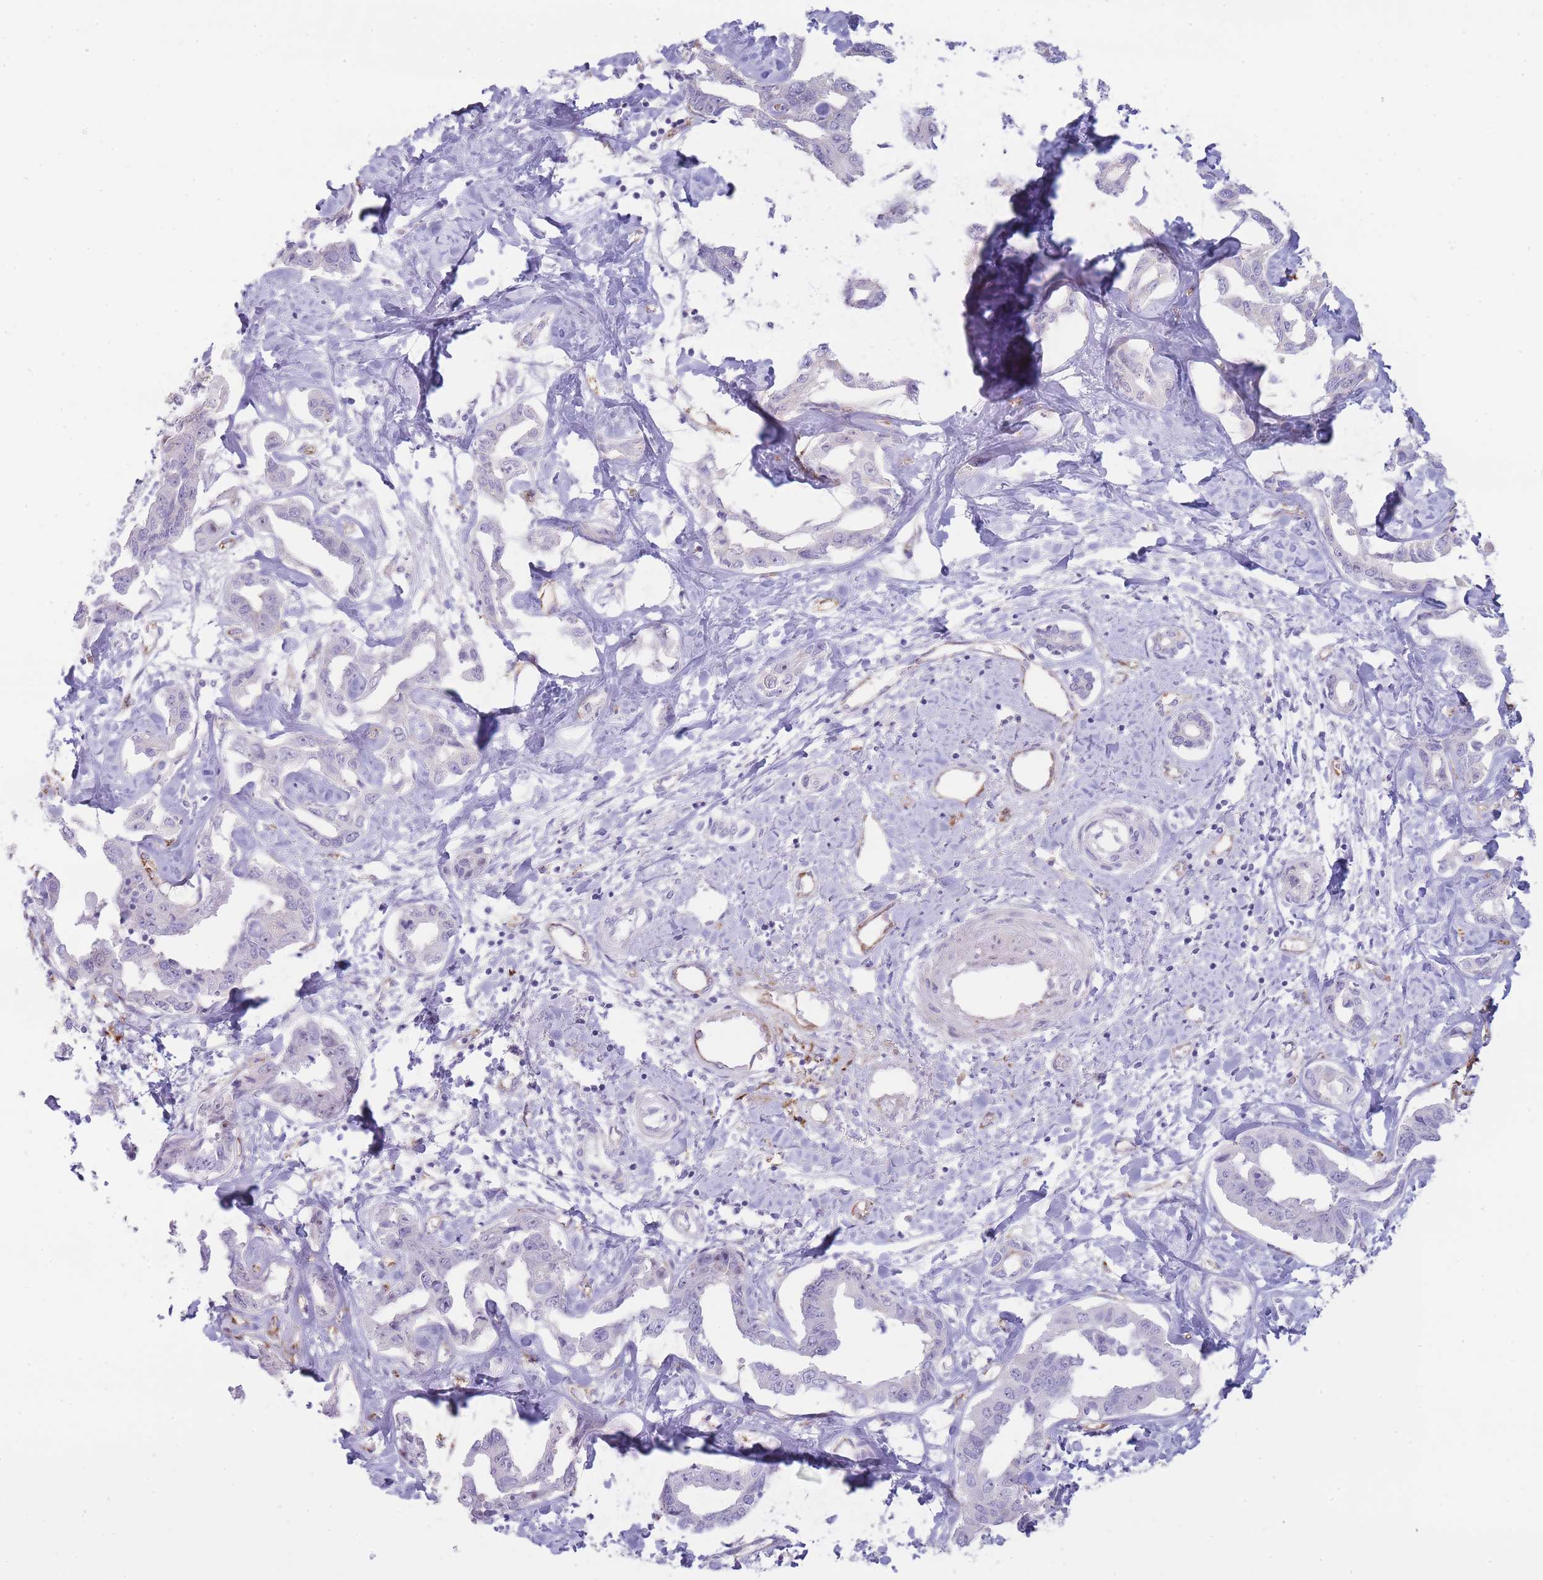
{"staining": {"intensity": "negative", "quantity": "none", "location": "none"}, "tissue": "liver cancer", "cell_type": "Tumor cells", "image_type": "cancer", "snomed": [{"axis": "morphology", "description": "Cholangiocarcinoma"}, {"axis": "topography", "description": "Liver"}], "caption": "High magnification brightfield microscopy of liver cancer stained with DAB (brown) and counterstained with hematoxylin (blue): tumor cells show no significant staining. Nuclei are stained in blue.", "gene": "UTP14A", "patient": {"sex": "male", "age": 59}}